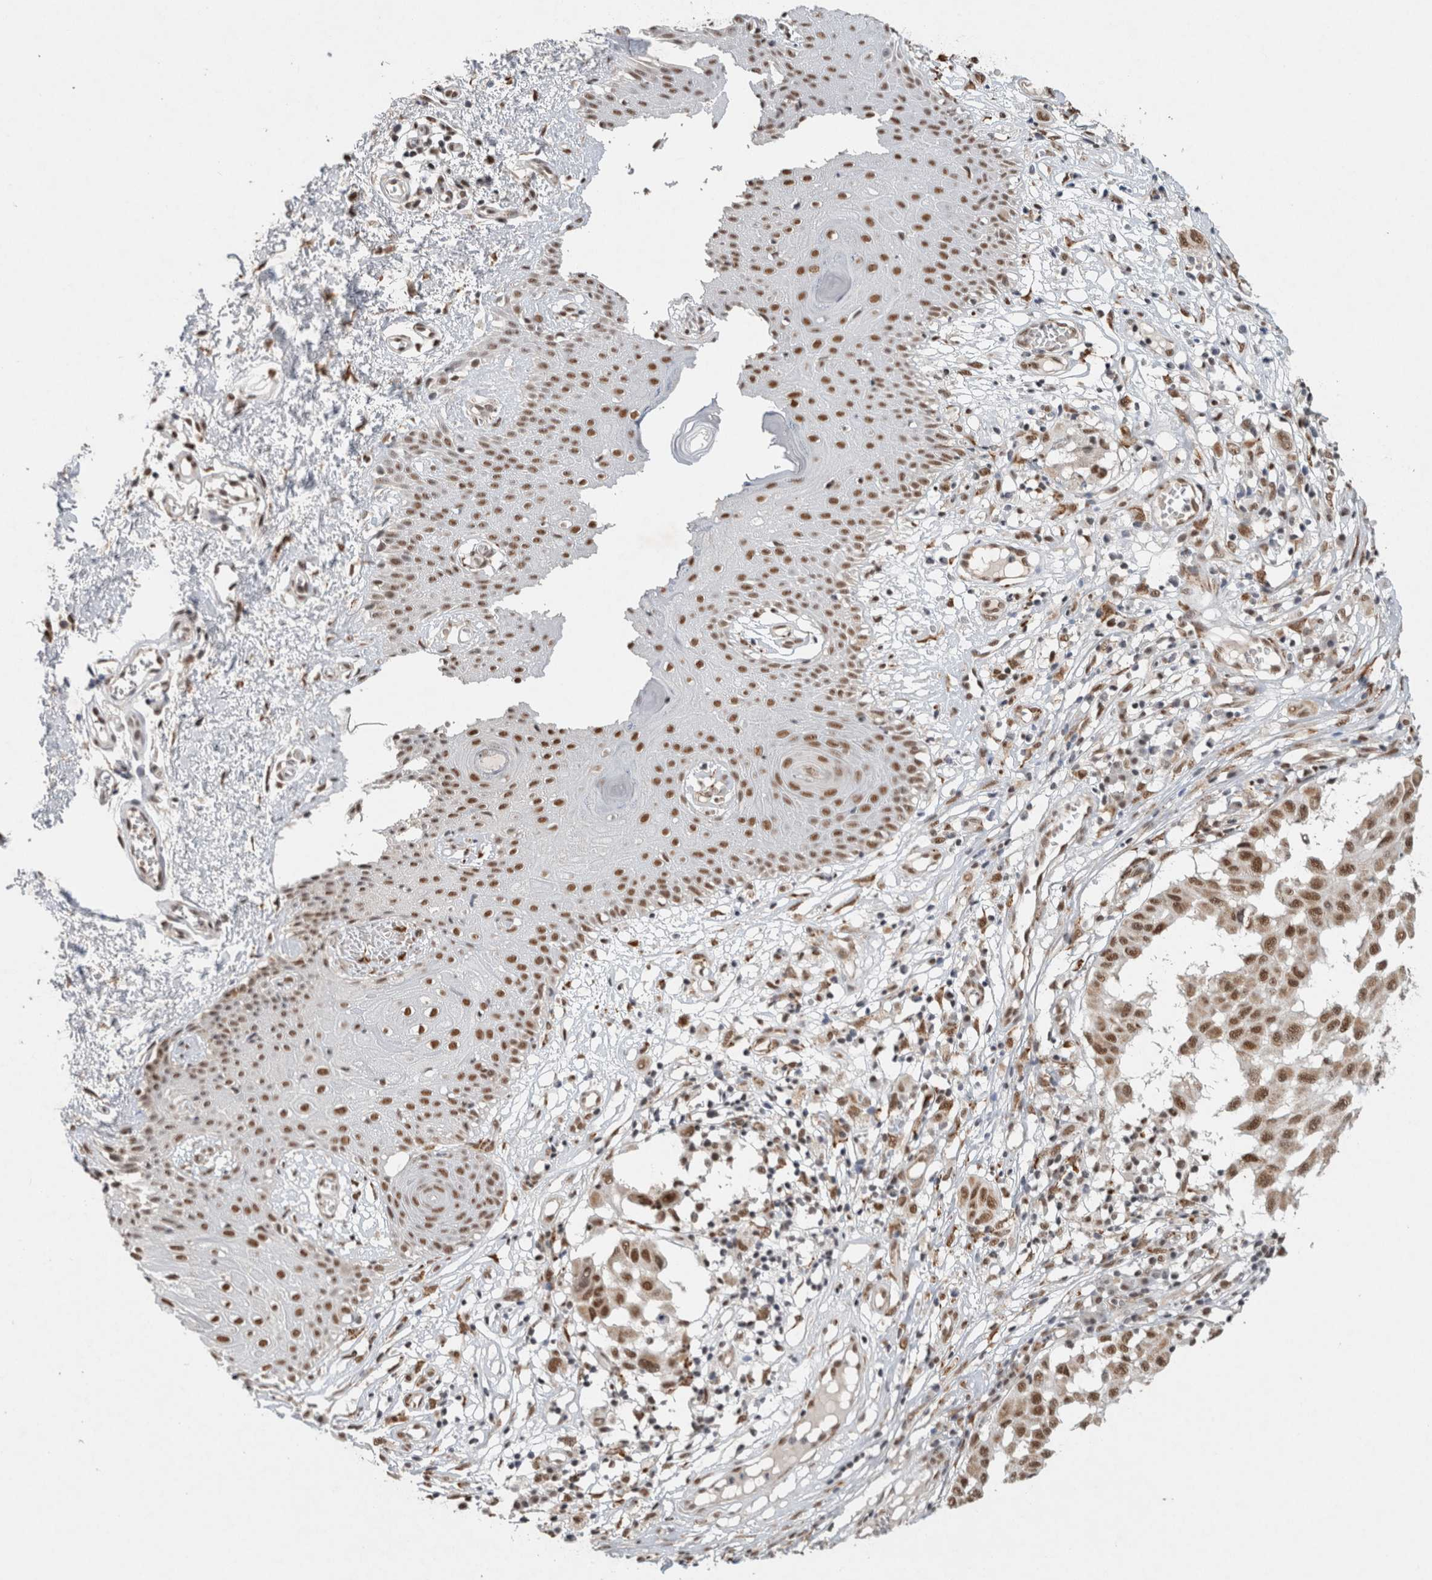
{"staining": {"intensity": "moderate", "quantity": ">75%", "location": "nuclear"}, "tissue": "melanoma", "cell_type": "Tumor cells", "image_type": "cancer", "snomed": [{"axis": "morphology", "description": "Malignant melanoma, NOS"}, {"axis": "topography", "description": "Skin"}], "caption": "DAB immunohistochemical staining of human melanoma shows moderate nuclear protein staining in about >75% of tumor cells. Nuclei are stained in blue.", "gene": "DDX42", "patient": {"sex": "male", "age": 30}}